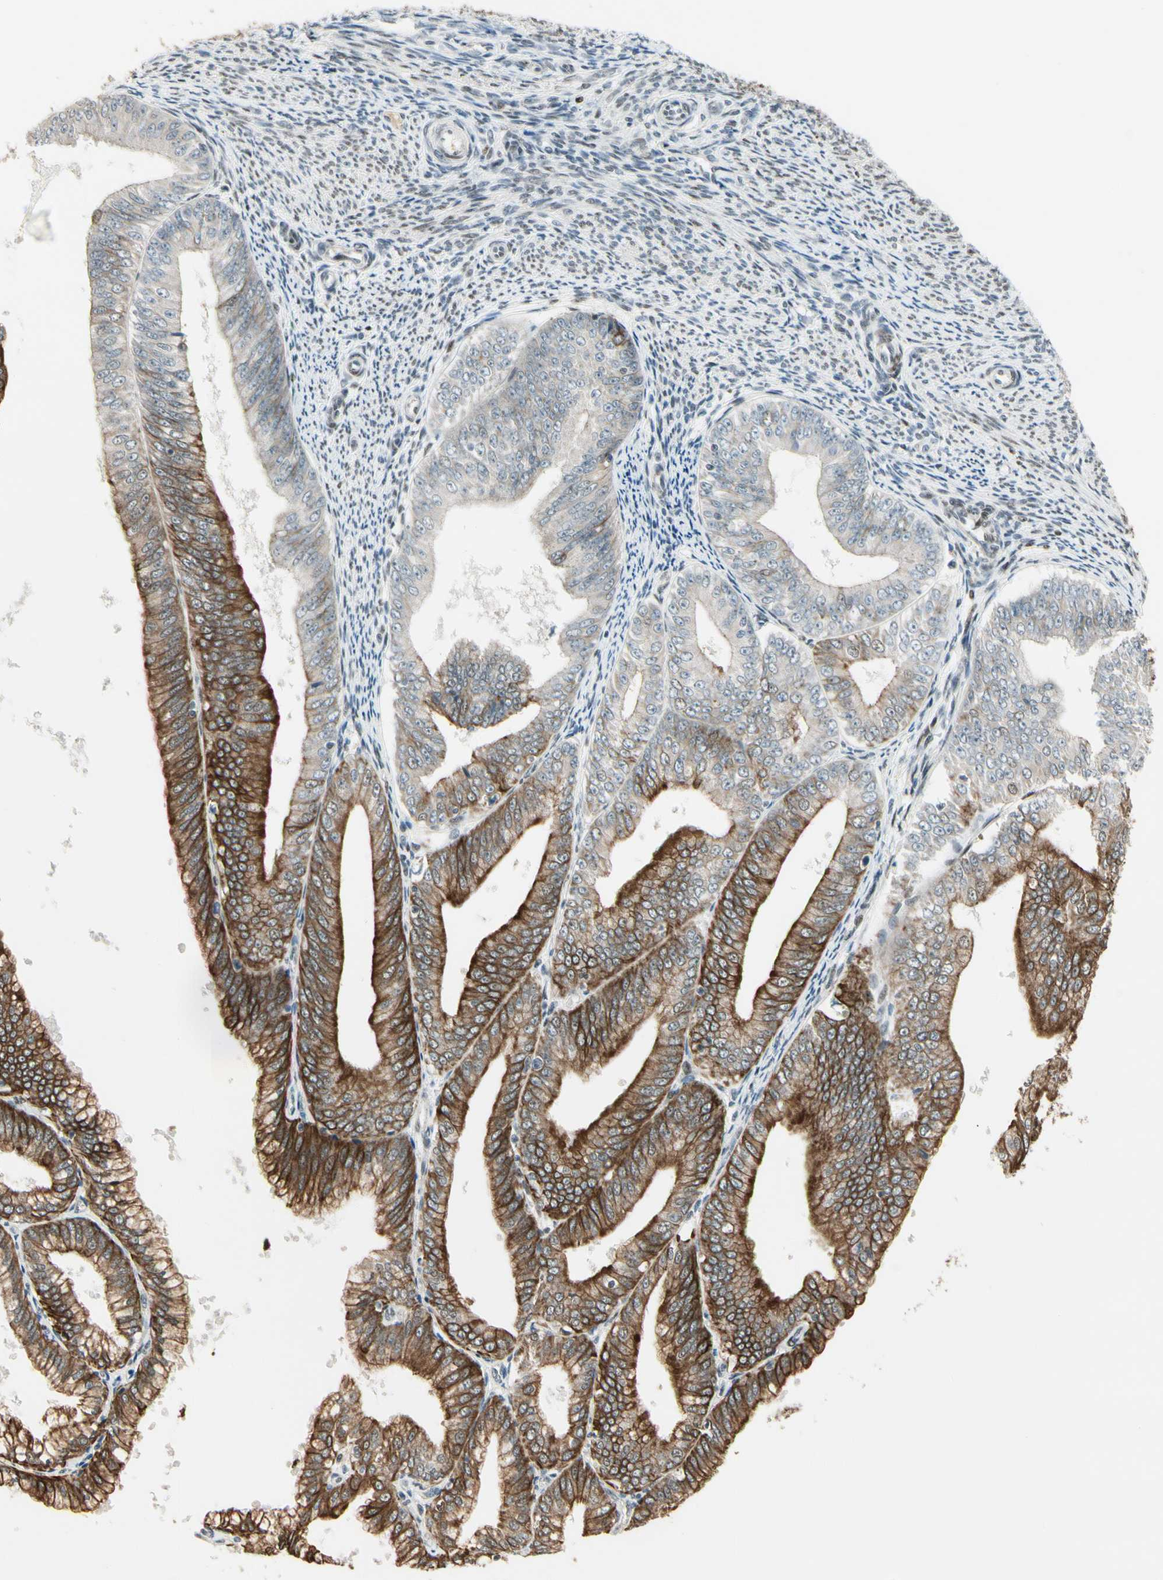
{"staining": {"intensity": "strong", "quantity": "25%-75%", "location": "cytoplasmic/membranous"}, "tissue": "endometrial cancer", "cell_type": "Tumor cells", "image_type": "cancer", "snomed": [{"axis": "morphology", "description": "Adenocarcinoma, NOS"}, {"axis": "topography", "description": "Endometrium"}], "caption": "The immunohistochemical stain highlights strong cytoplasmic/membranous expression in tumor cells of endometrial adenocarcinoma tissue.", "gene": "ATXN1", "patient": {"sex": "female", "age": 63}}